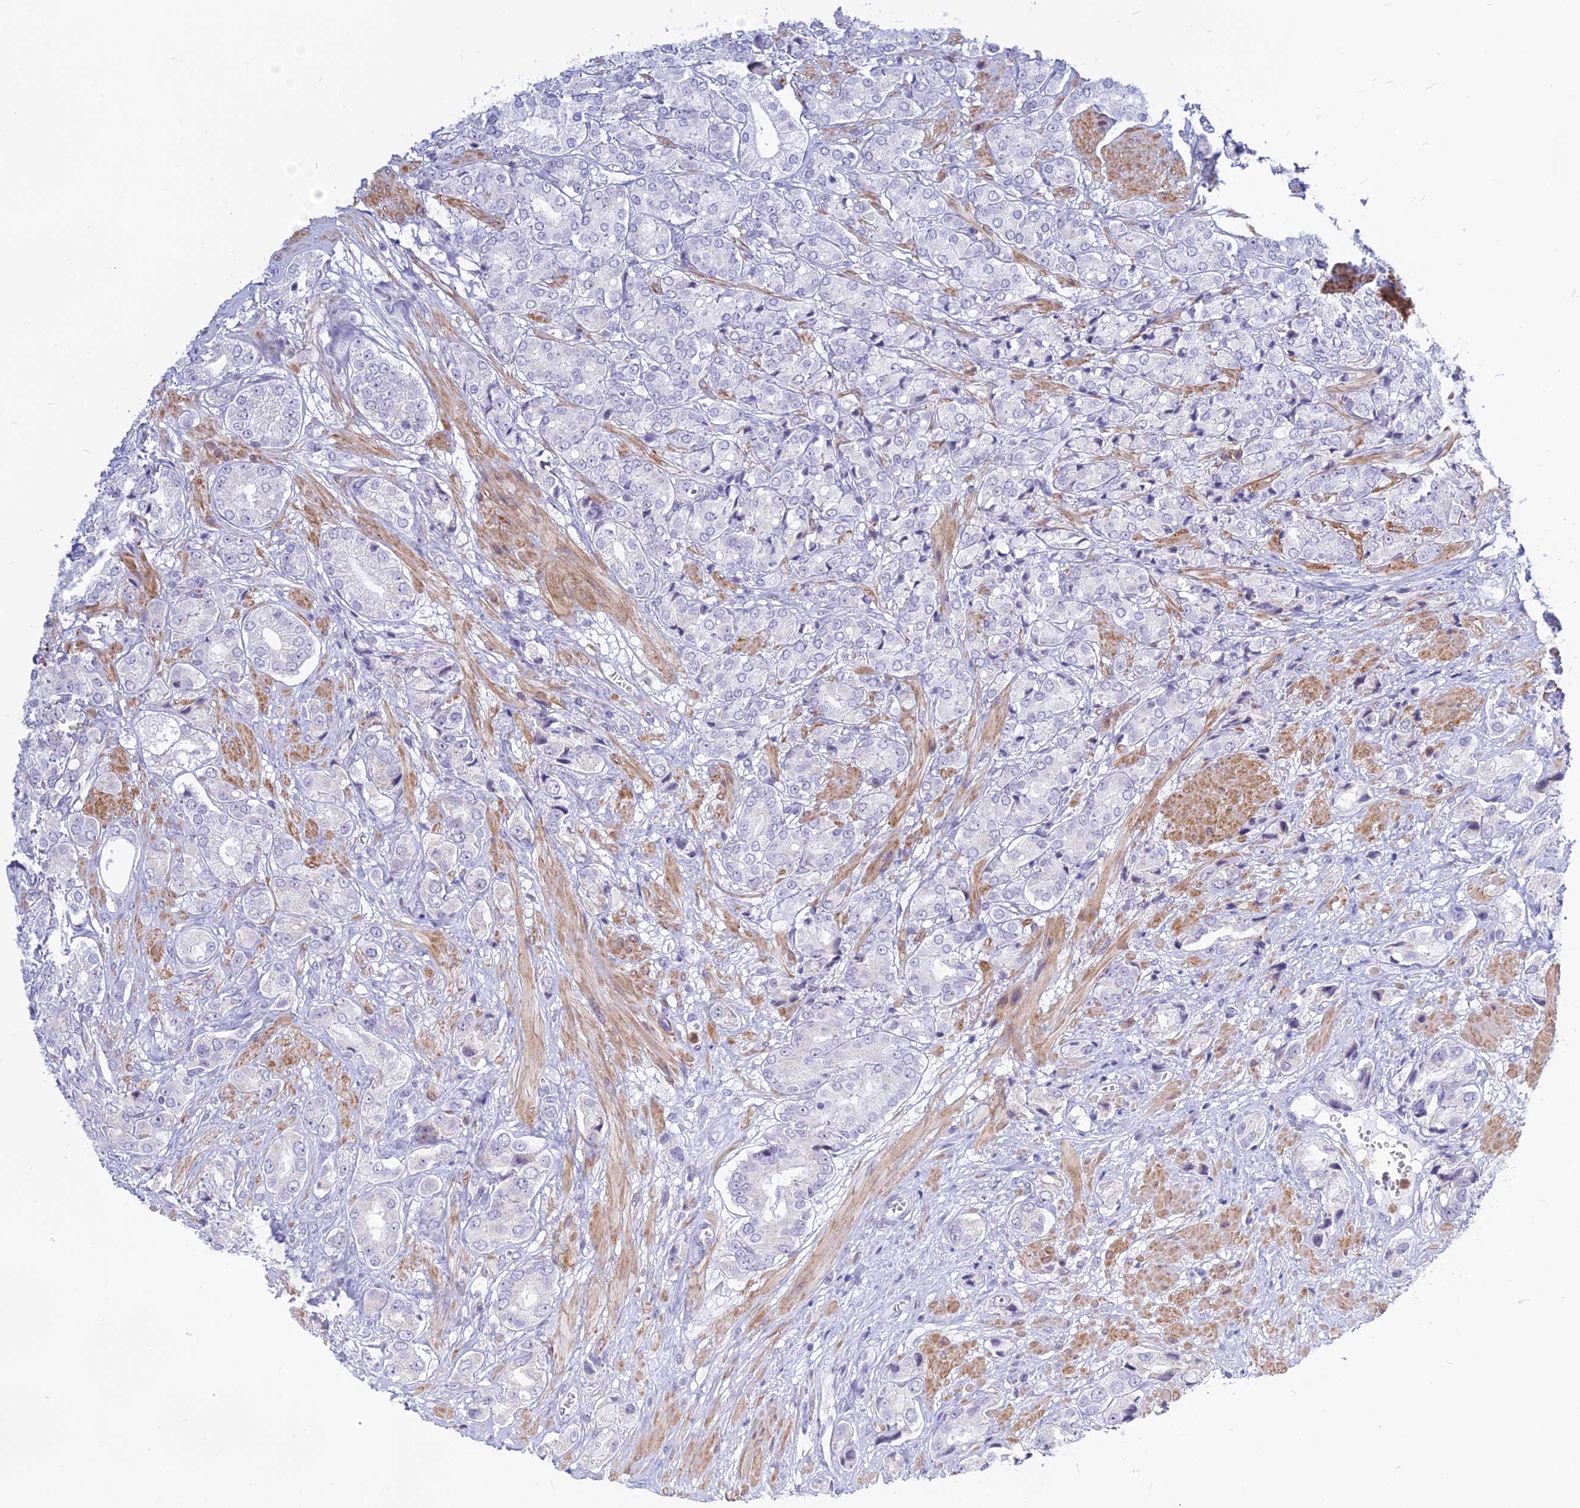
{"staining": {"intensity": "negative", "quantity": "none", "location": "none"}, "tissue": "prostate cancer", "cell_type": "Tumor cells", "image_type": "cancer", "snomed": [{"axis": "morphology", "description": "Adenocarcinoma, High grade"}, {"axis": "topography", "description": "Prostate and seminal vesicle, NOS"}], "caption": "Immunohistochemical staining of human prostate cancer exhibits no significant positivity in tumor cells.", "gene": "KRR1", "patient": {"sex": "male", "age": 64}}